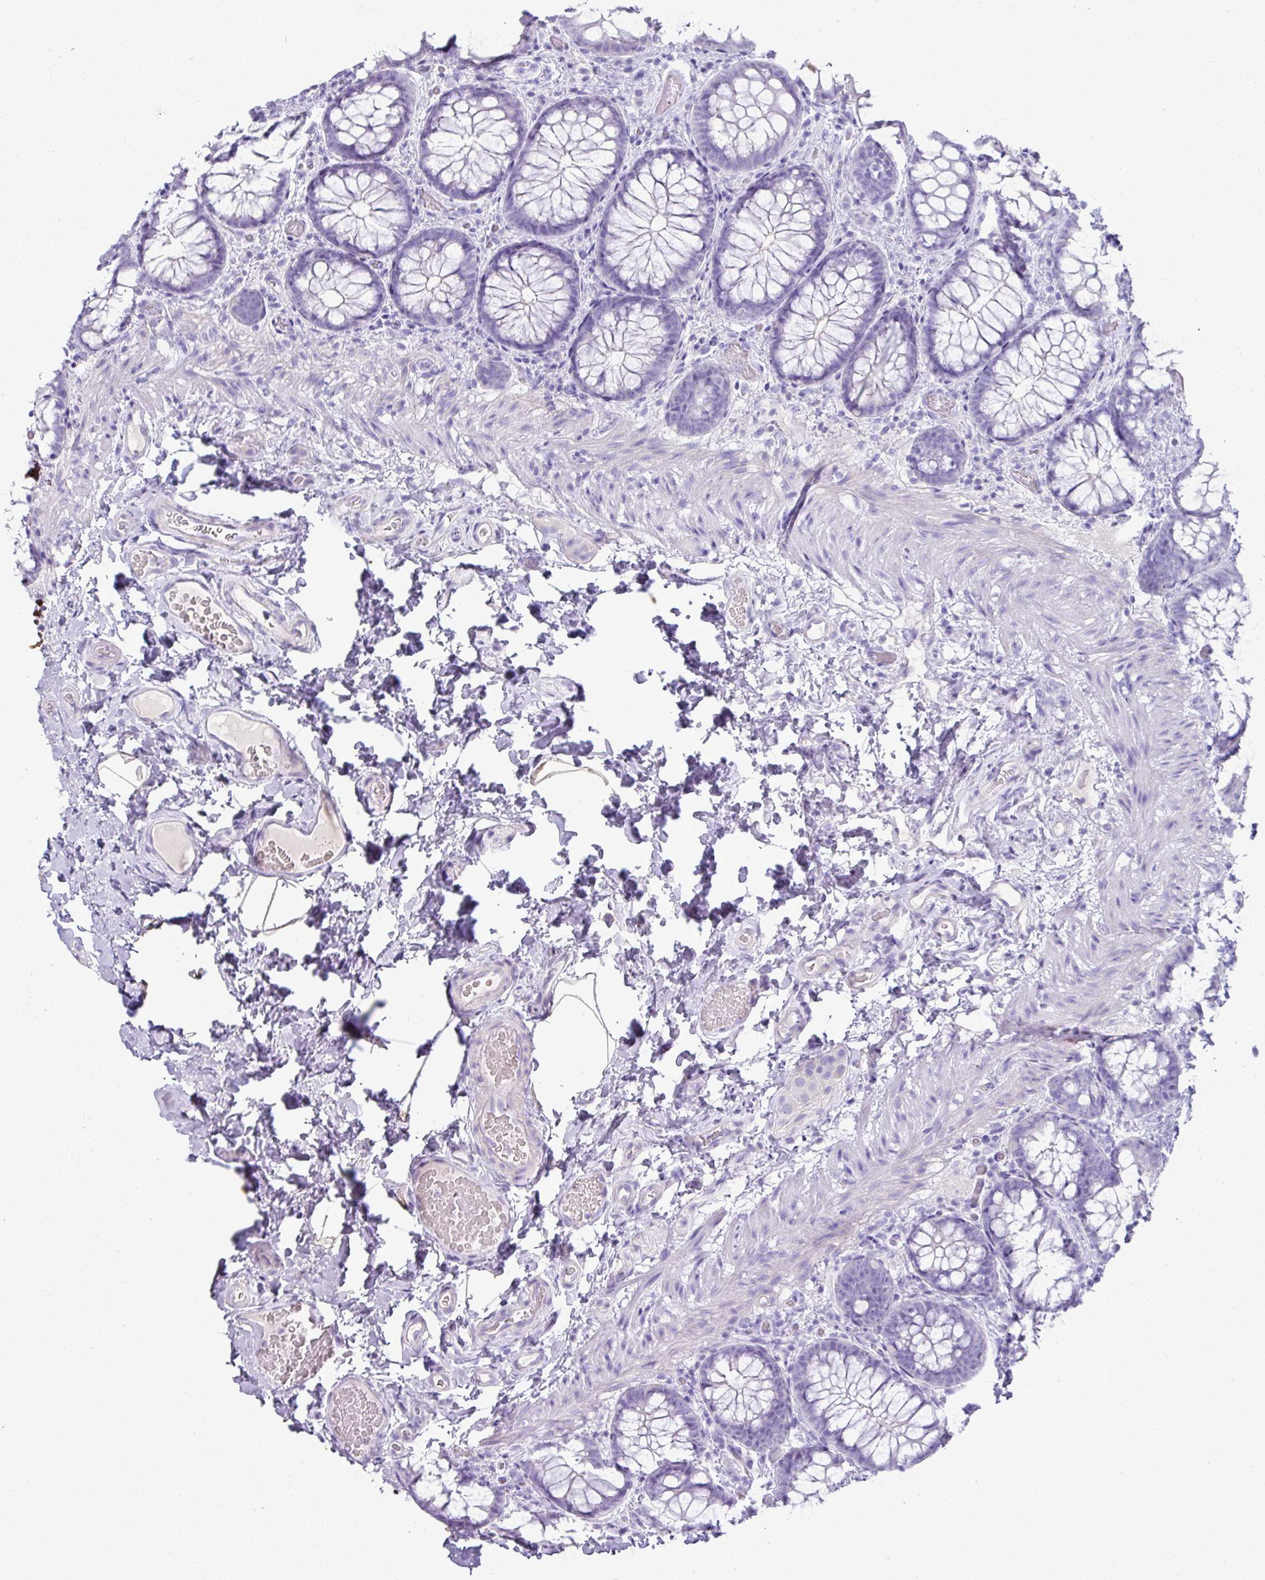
{"staining": {"intensity": "negative", "quantity": "none", "location": "none"}, "tissue": "colon", "cell_type": "Endothelial cells", "image_type": "normal", "snomed": [{"axis": "morphology", "description": "Normal tissue, NOS"}, {"axis": "topography", "description": "Colon"}], "caption": "There is no significant positivity in endothelial cells of colon. (Stains: DAB (3,3'-diaminobenzidine) IHC with hematoxylin counter stain, Microscopy: brightfield microscopy at high magnification).", "gene": "GSTA1", "patient": {"sex": "male", "age": 46}}